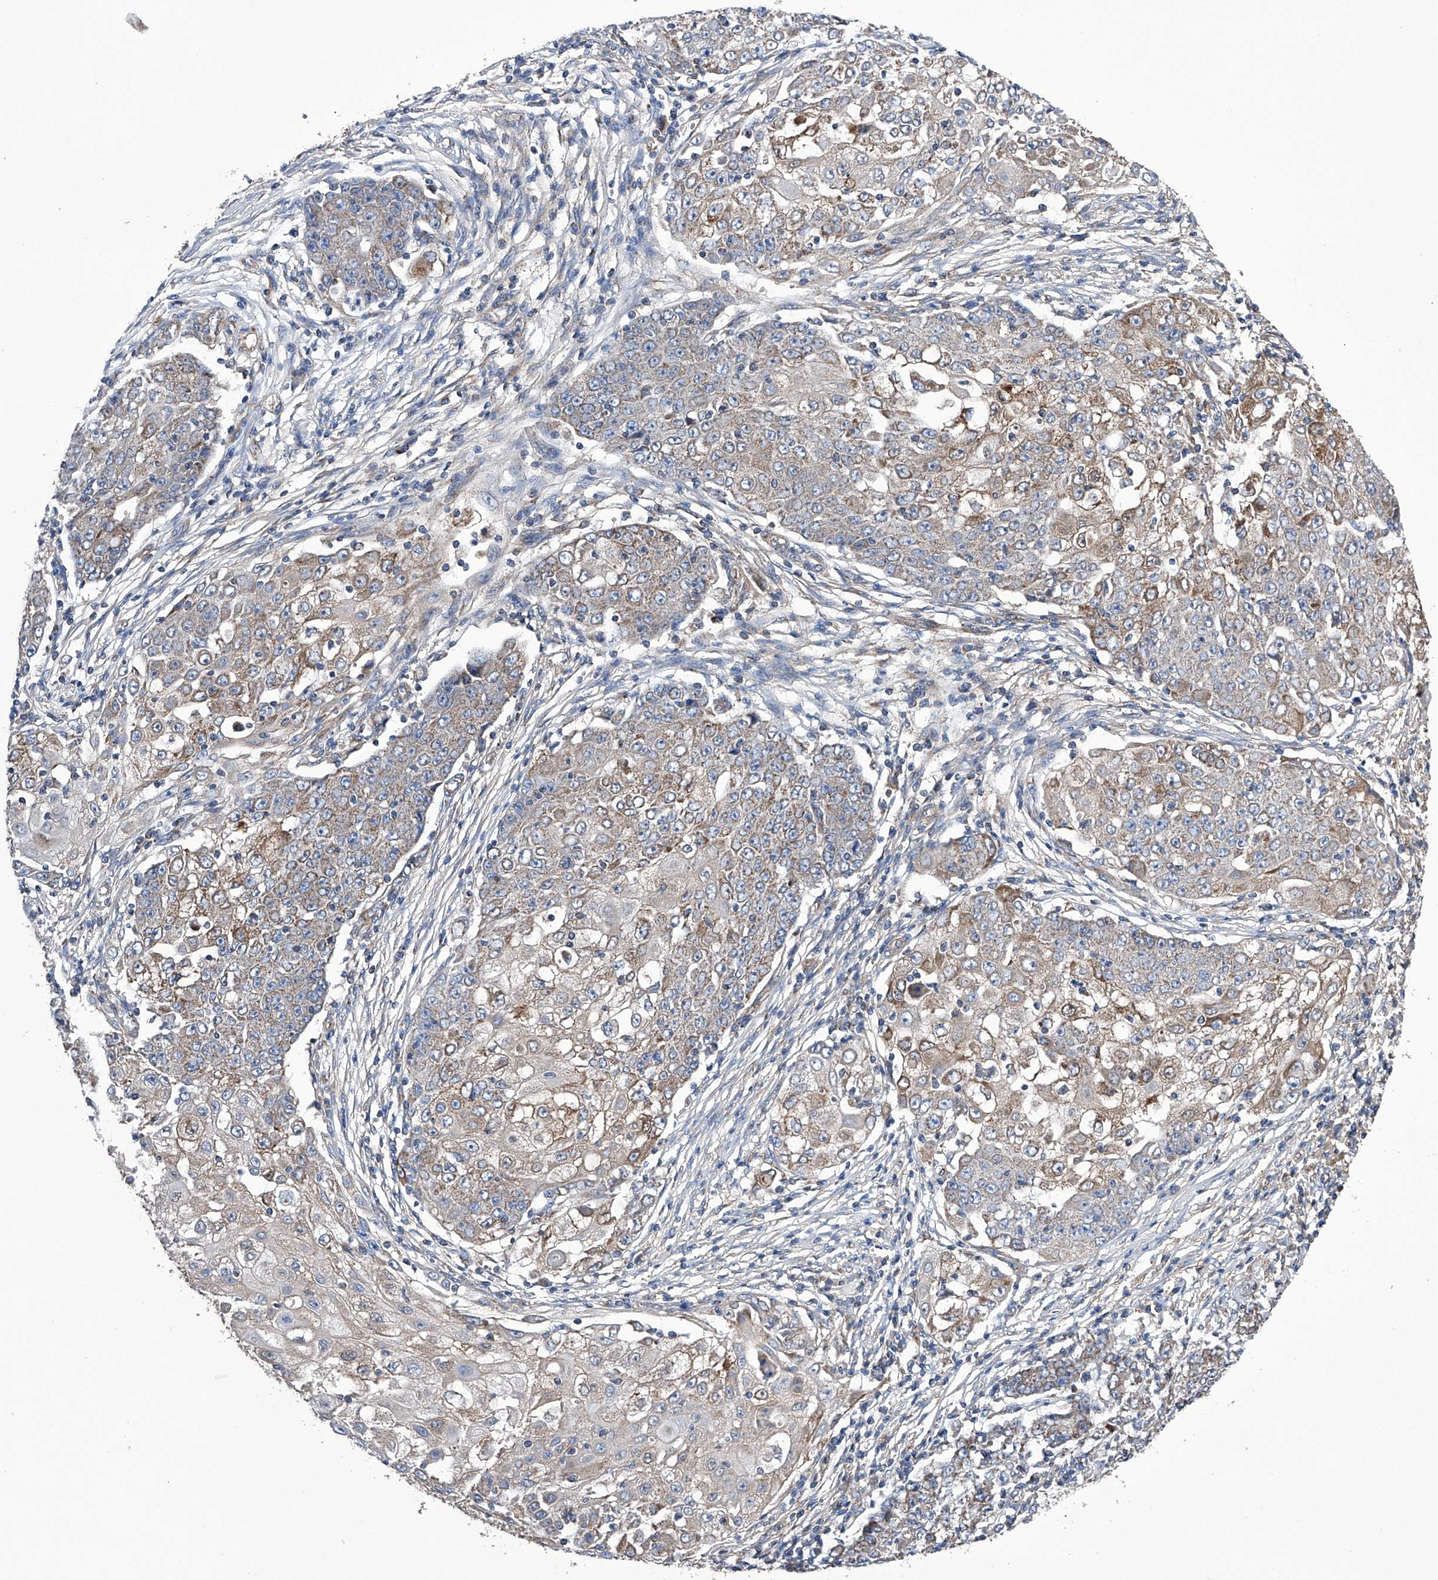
{"staining": {"intensity": "weak", "quantity": "25%-75%", "location": "cytoplasmic/membranous"}, "tissue": "ovarian cancer", "cell_type": "Tumor cells", "image_type": "cancer", "snomed": [{"axis": "morphology", "description": "Carcinoma, endometroid"}, {"axis": "topography", "description": "Ovary"}], "caption": "Brown immunohistochemical staining in human ovarian cancer reveals weak cytoplasmic/membranous positivity in about 25%-75% of tumor cells.", "gene": "EFCAB2", "patient": {"sex": "female", "age": 42}}